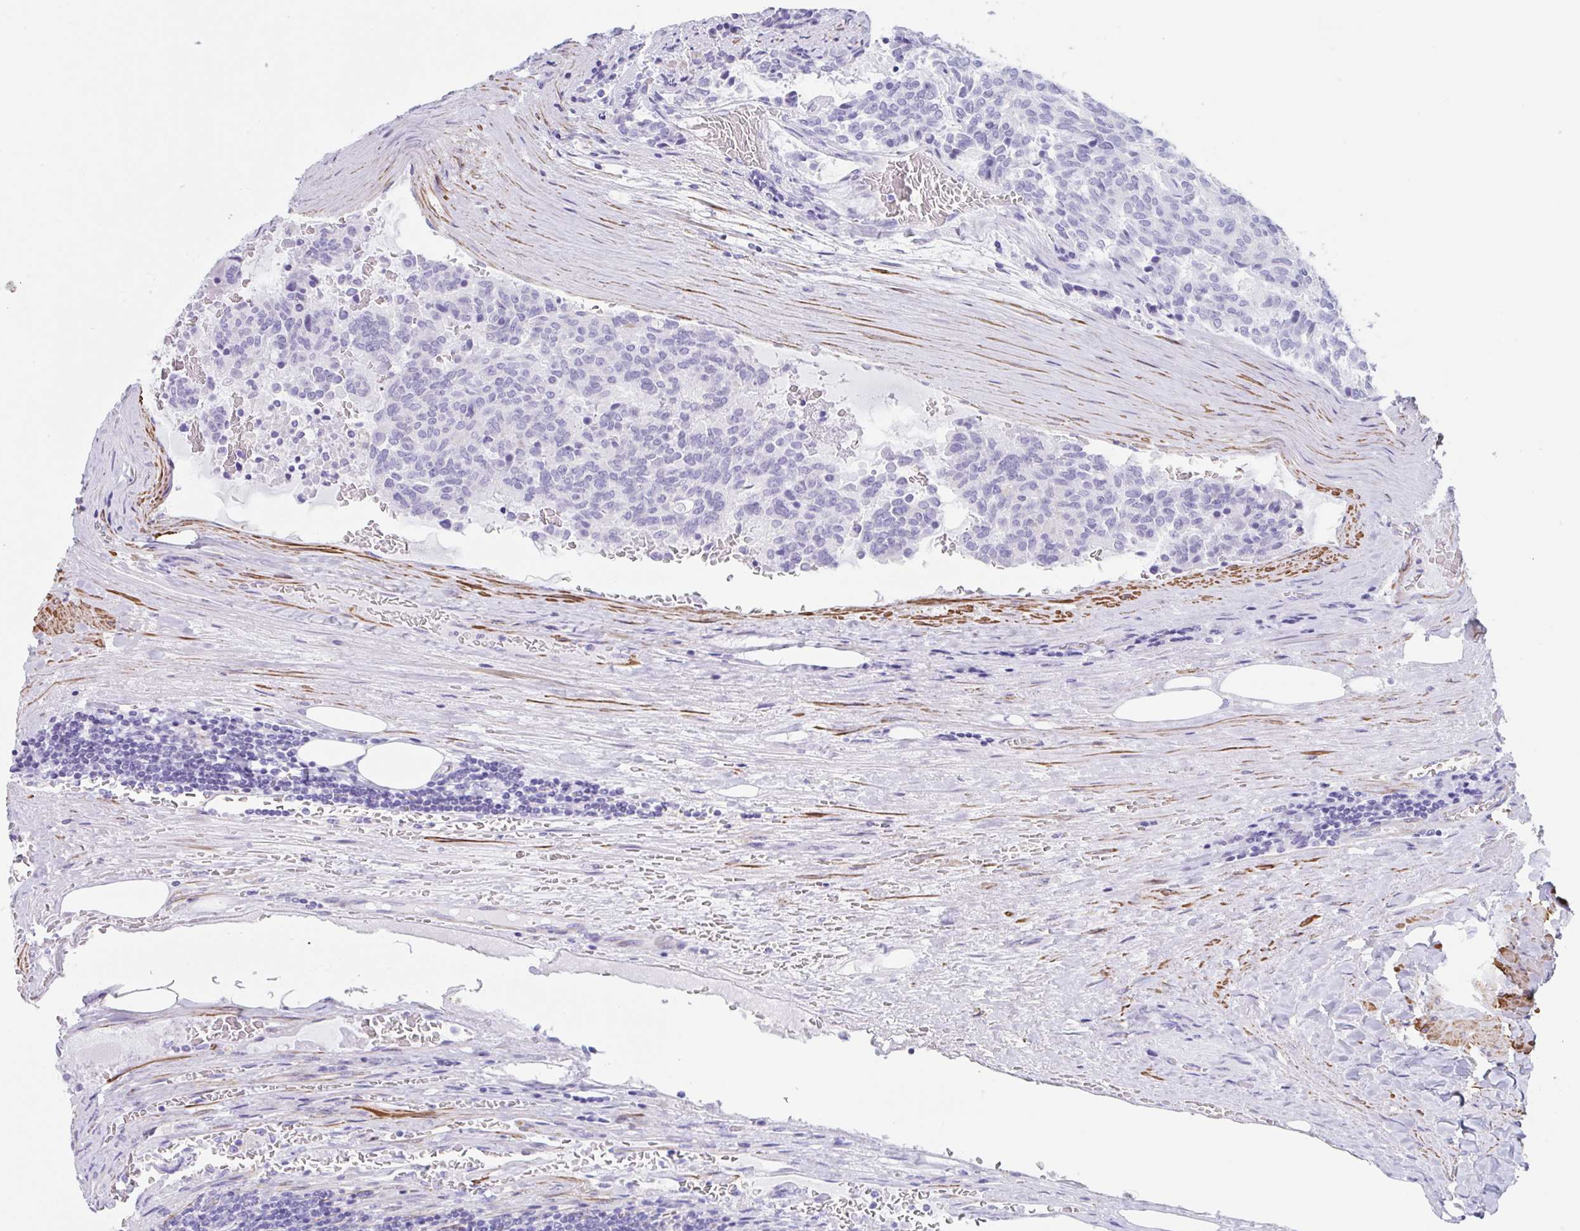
{"staining": {"intensity": "negative", "quantity": "none", "location": "none"}, "tissue": "carcinoid", "cell_type": "Tumor cells", "image_type": "cancer", "snomed": [{"axis": "morphology", "description": "Carcinoid, malignant, NOS"}, {"axis": "topography", "description": "Pancreas"}], "caption": "Malignant carcinoid was stained to show a protein in brown. There is no significant expression in tumor cells.", "gene": "TAS2R41", "patient": {"sex": "female", "age": 54}}